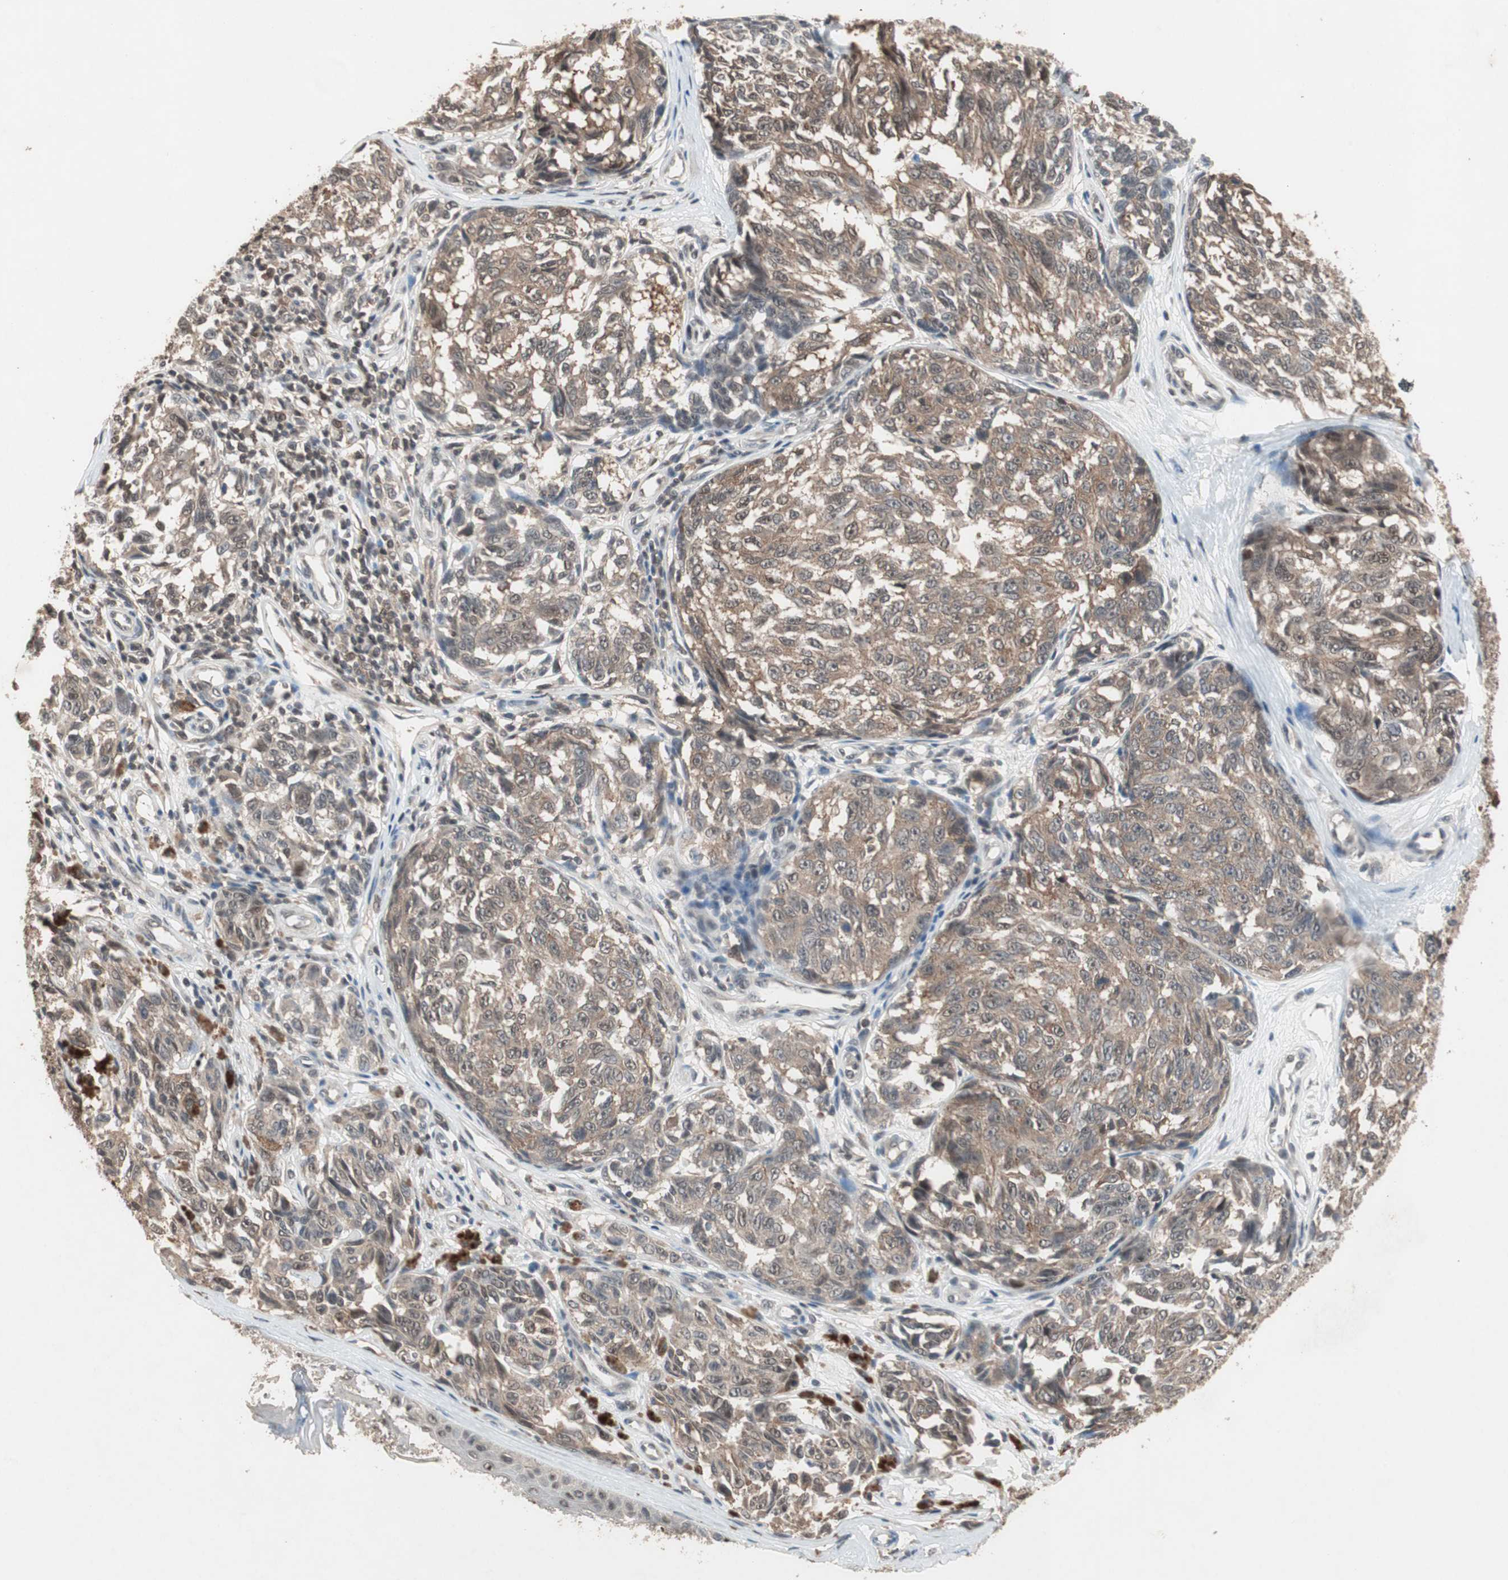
{"staining": {"intensity": "moderate", "quantity": ">75%", "location": "cytoplasmic/membranous"}, "tissue": "melanoma", "cell_type": "Tumor cells", "image_type": "cancer", "snomed": [{"axis": "morphology", "description": "Malignant melanoma, NOS"}, {"axis": "topography", "description": "Skin"}], "caption": "Tumor cells exhibit moderate cytoplasmic/membranous staining in about >75% of cells in melanoma.", "gene": "GART", "patient": {"sex": "female", "age": 64}}